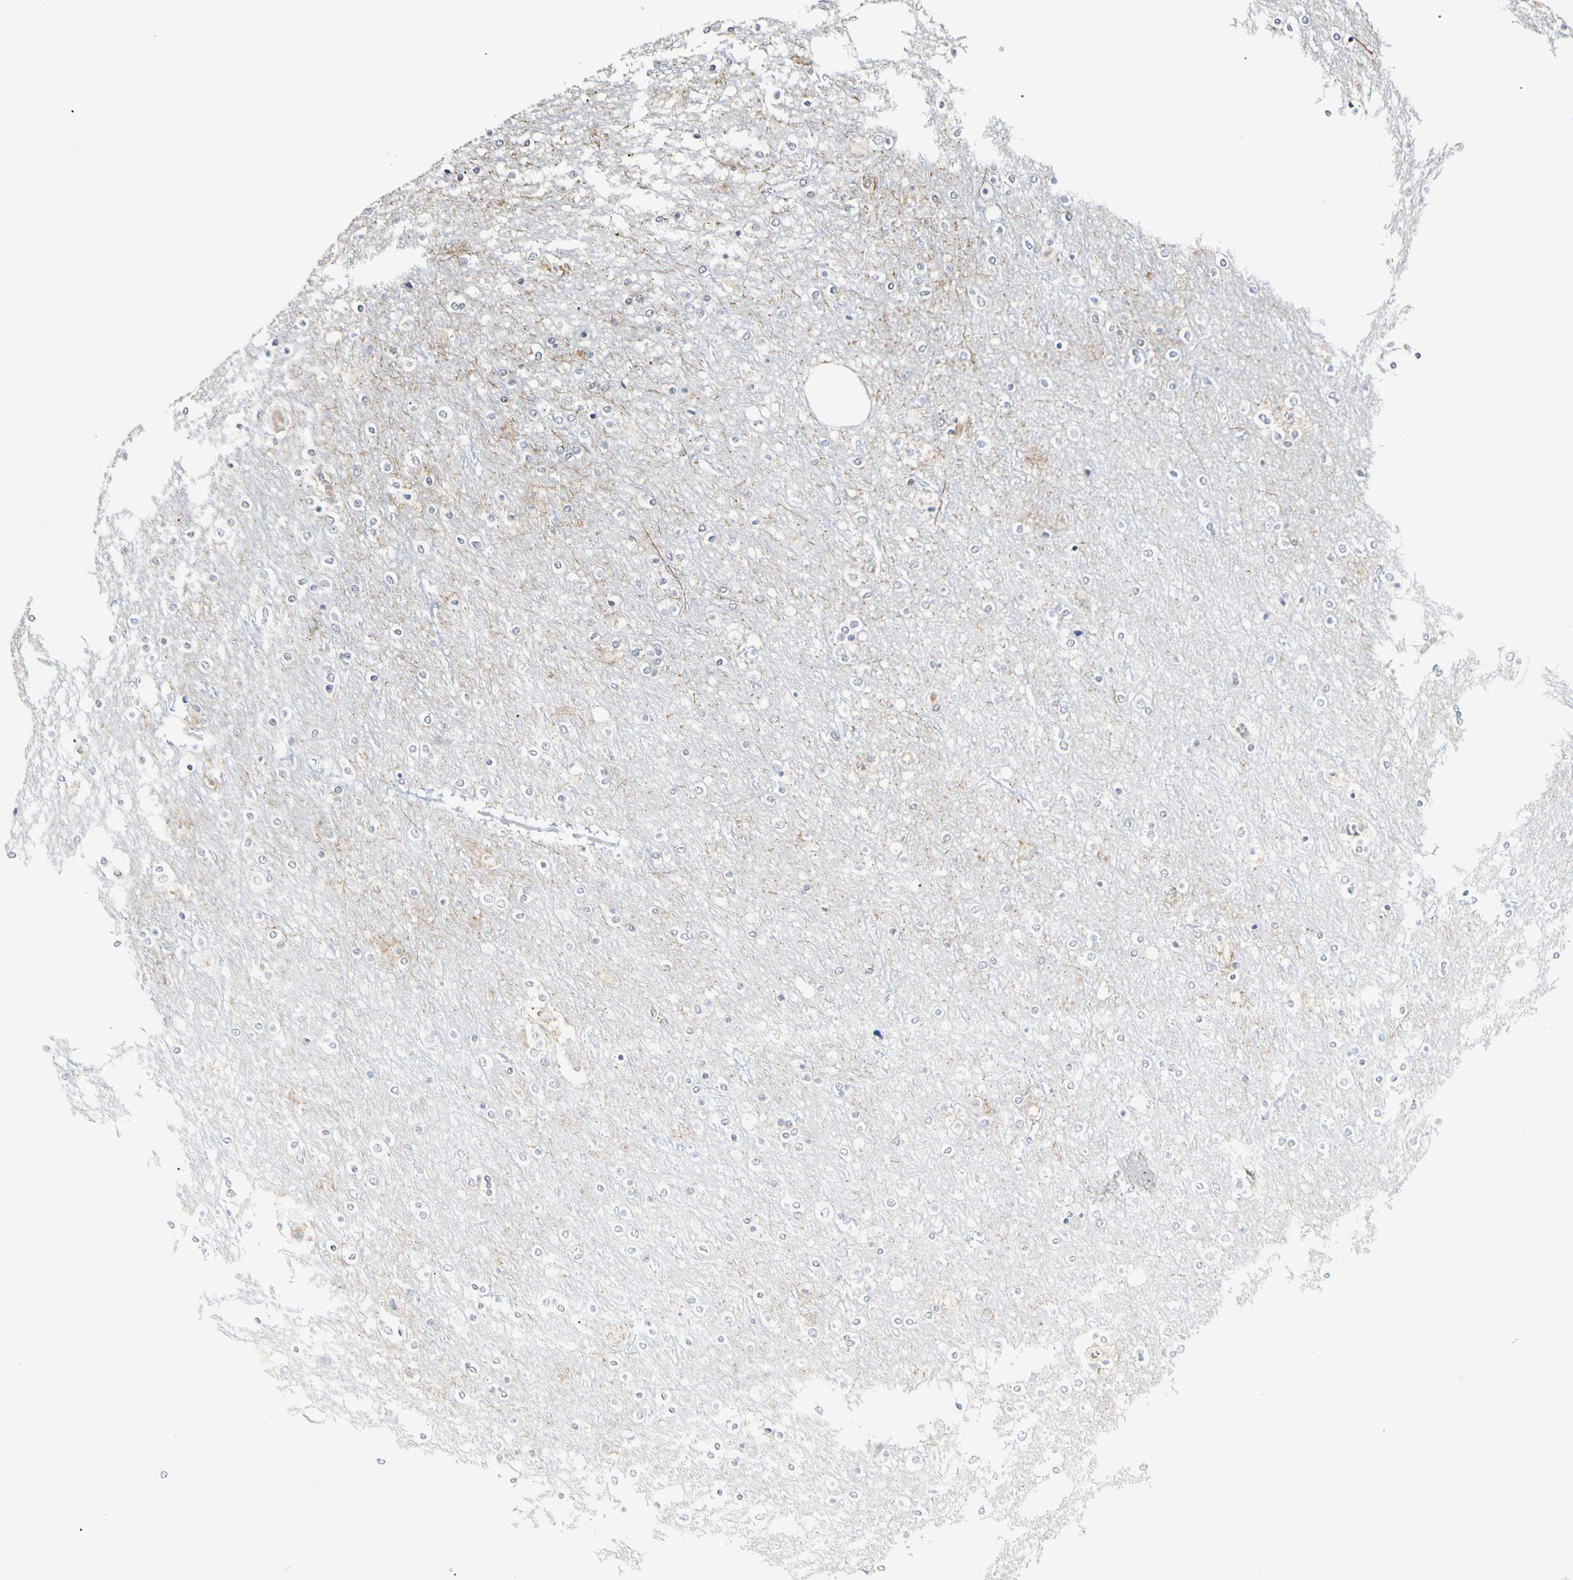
{"staining": {"intensity": "negative", "quantity": "none", "location": "none"}, "tissue": "cerebral cortex", "cell_type": "Endothelial cells", "image_type": "normal", "snomed": [{"axis": "morphology", "description": "Normal tissue, NOS"}, {"axis": "topography", "description": "Cerebral cortex"}], "caption": "This is a micrograph of immunohistochemistry (IHC) staining of normal cerebral cortex, which shows no positivity in endothelial cells. (DAB (3,3'-diaminobenzidine) immunohistochemistry with hematoxylin counter stain).", "gene": "GREM1", "patient": {"sex": "female", "age": 54}}